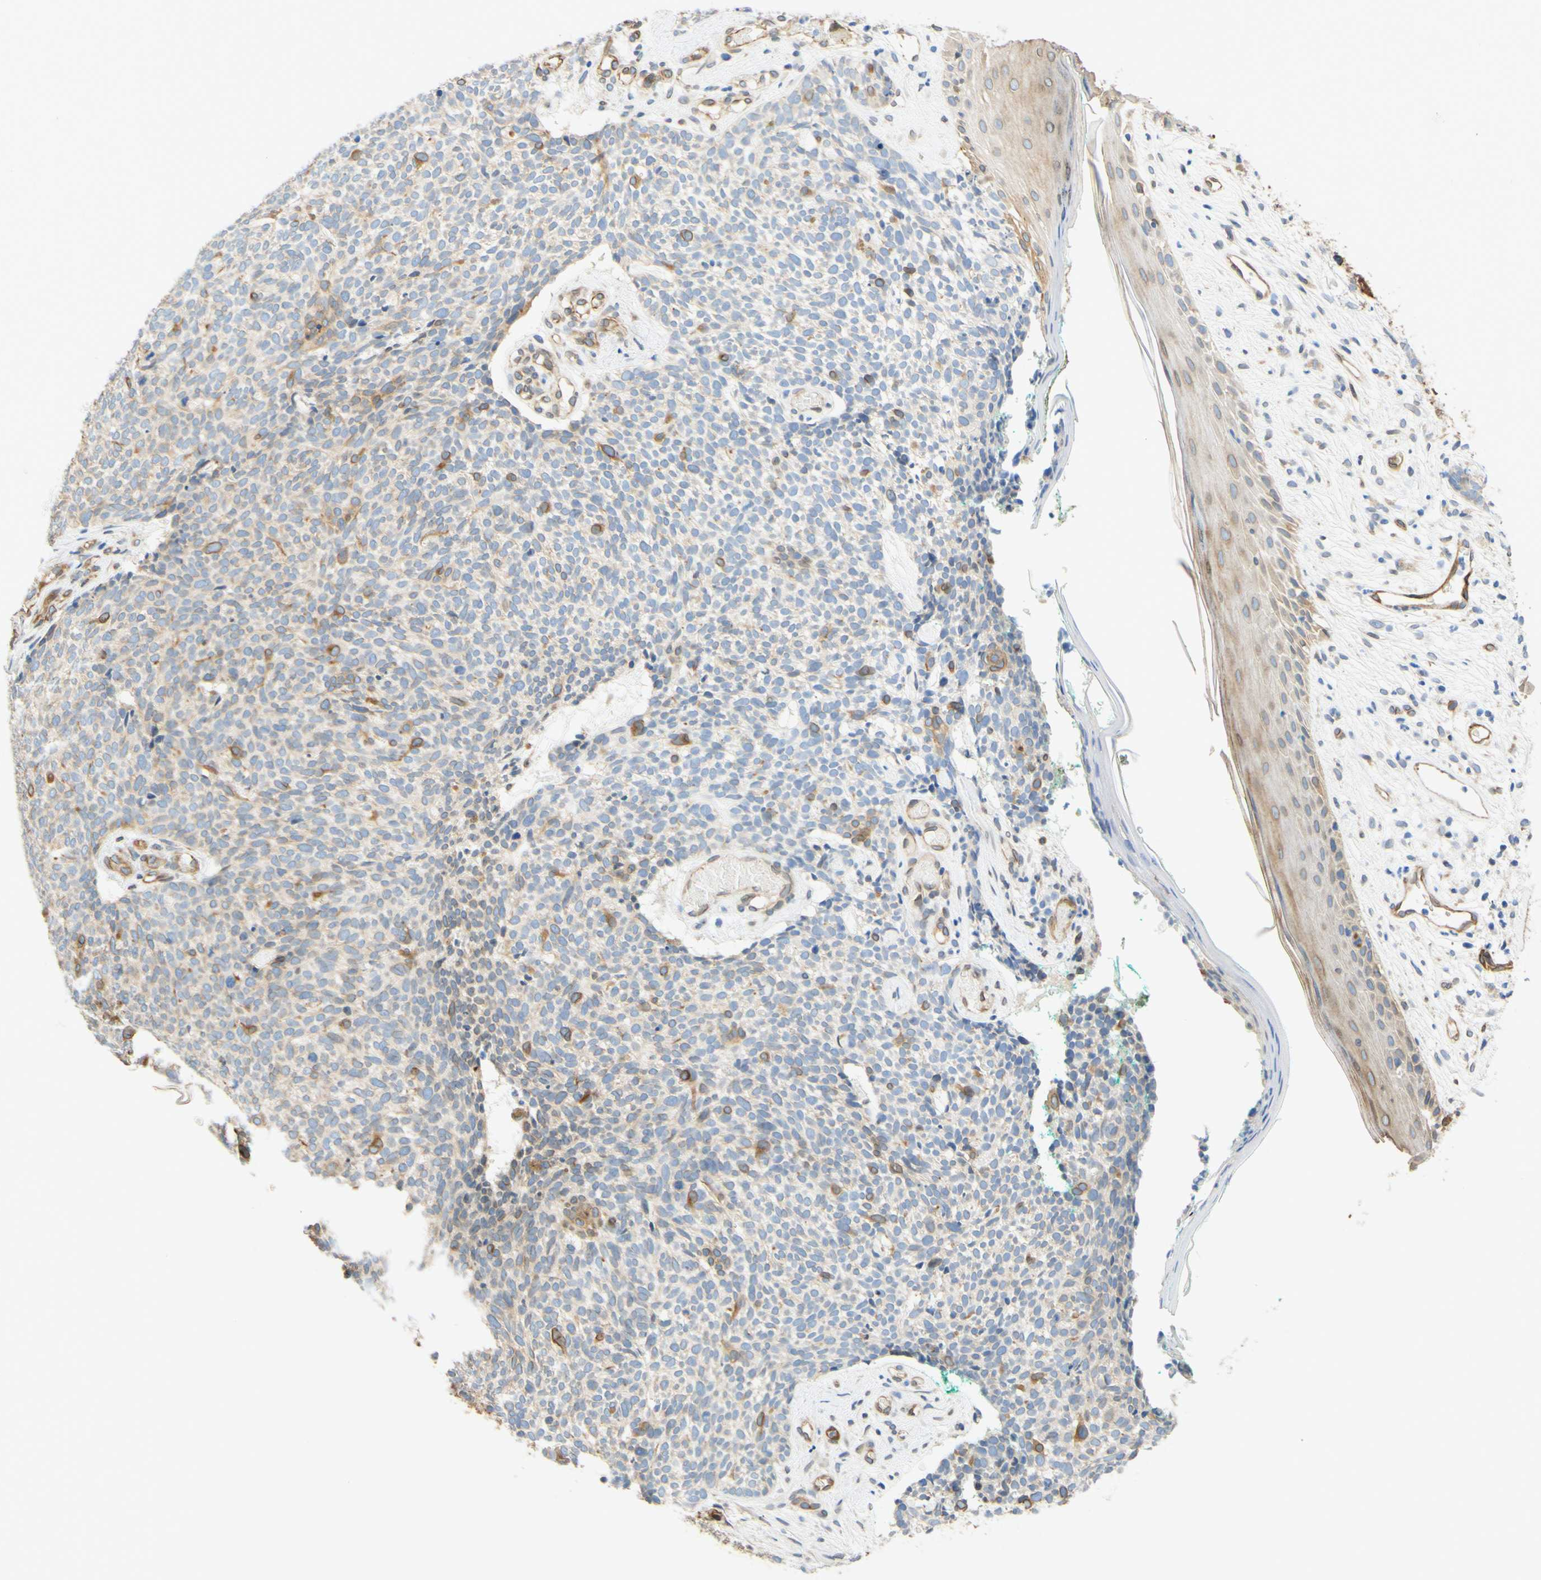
{"staining": {"intensity": "moderate", "quantity": "<25%", "location": "cytoplasmic/membranous"}, "tissue": "skin cancer", "cell_type": "Tumor cells", "image_type": "cancer", "snomed": [{"axis": "morphology", "description": "Basal cell carcinoma"}, {"axis": "topography", "description": "Skin"}], "caption": "Tumor cells exhibit low levels of moderate cytoplasmic/membranous staining in about <25% of cells in basal cell carcinoma (skin).", "gene": "ENDOD1", "patient": {"sex": "female", "age": 84}}